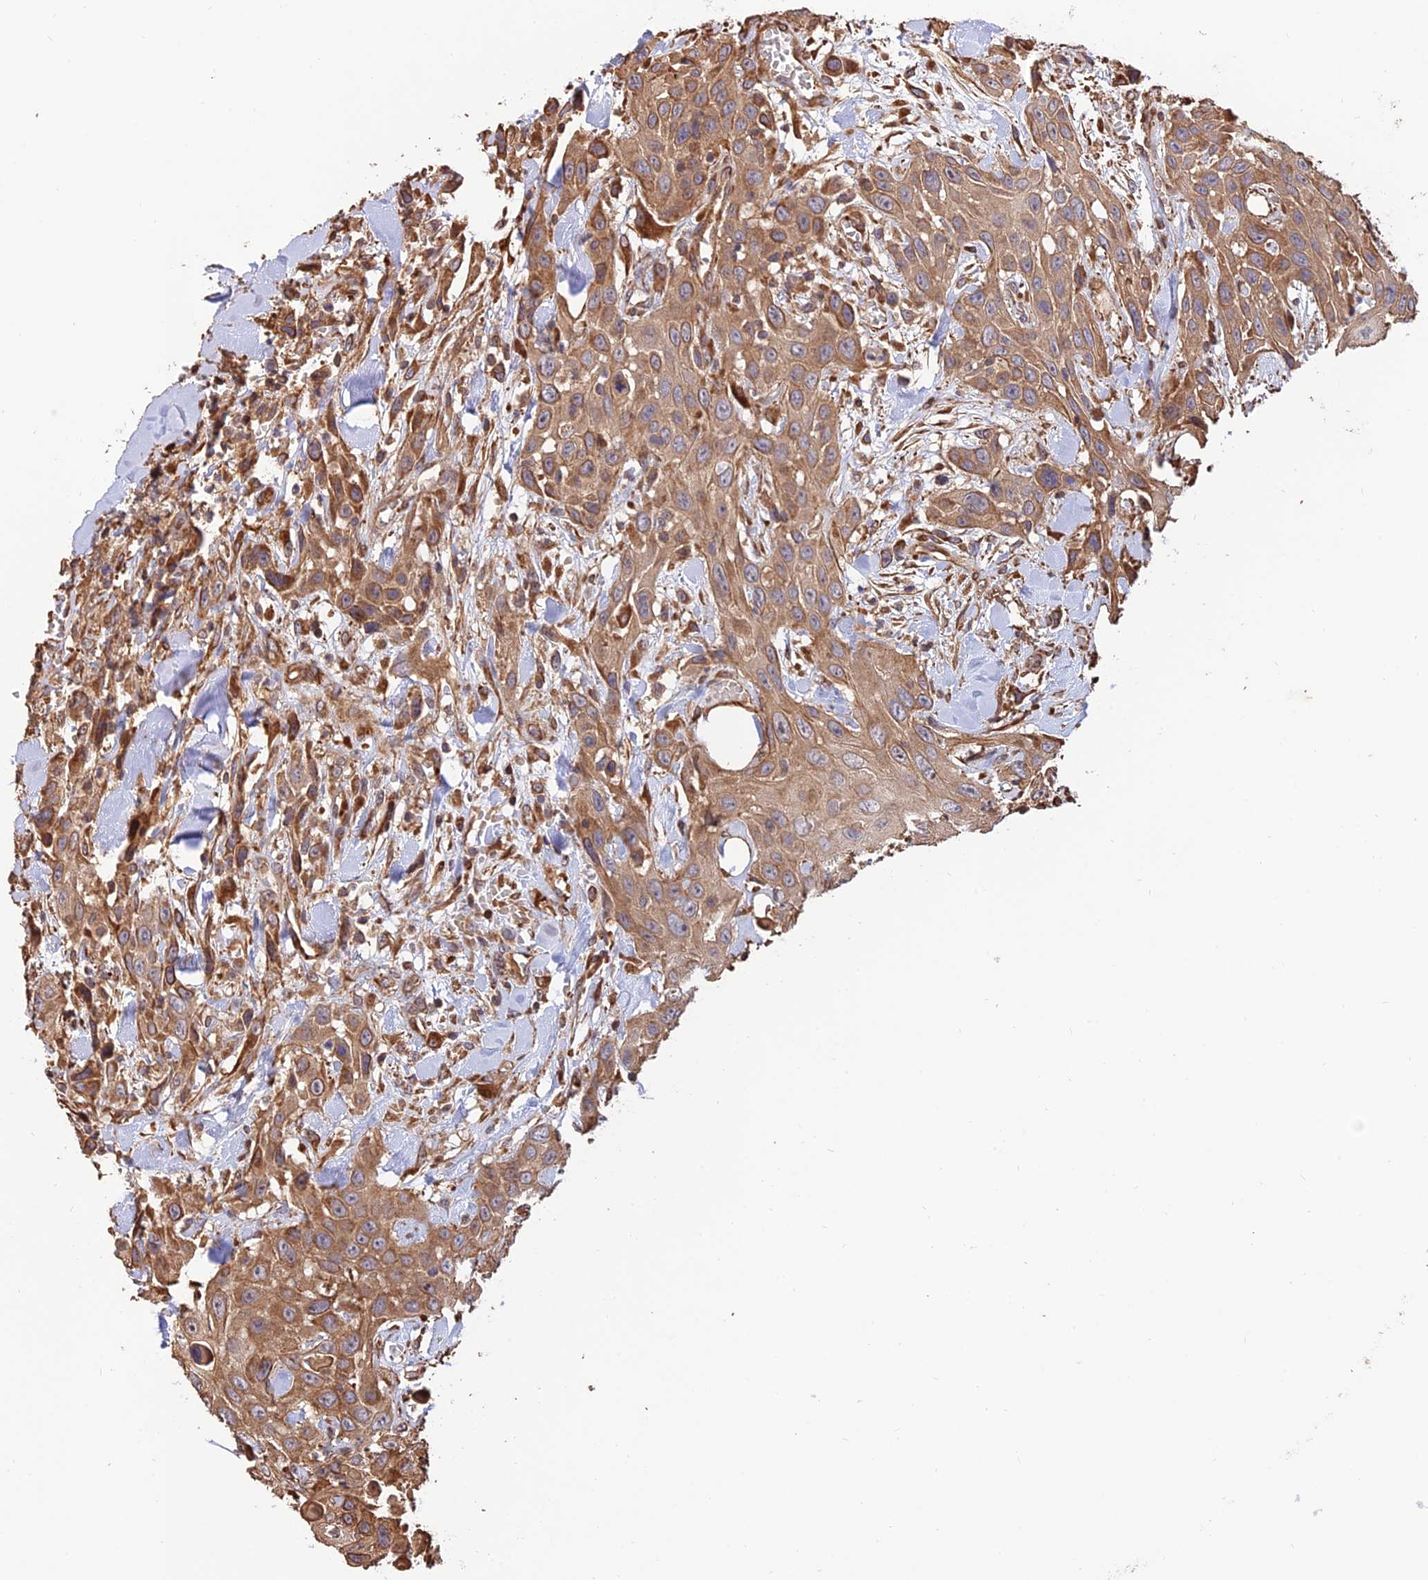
{"staining": {"intensity": "moderate", "quantity": ">75%", "location": "cytoplasmic/membranous"}, "tissue": "head and neck cancer", "cell_type": "Tumor cells", "image_type": "cancer", "snomed": [{"axis": "morphology", "description": "Squamous cell carcinoma, NOS"}, {"axis": "topography", "description": "Head-Neck"}], "caption": "Approximately >75% of tumor cells in human head and neck cancer reveal moderate cytoplasmic/membranous protein staining as visualized by brown immunohistochemical staining.", "gene": "CREBL2", "patient": {"sex": "male", "age": 81}}